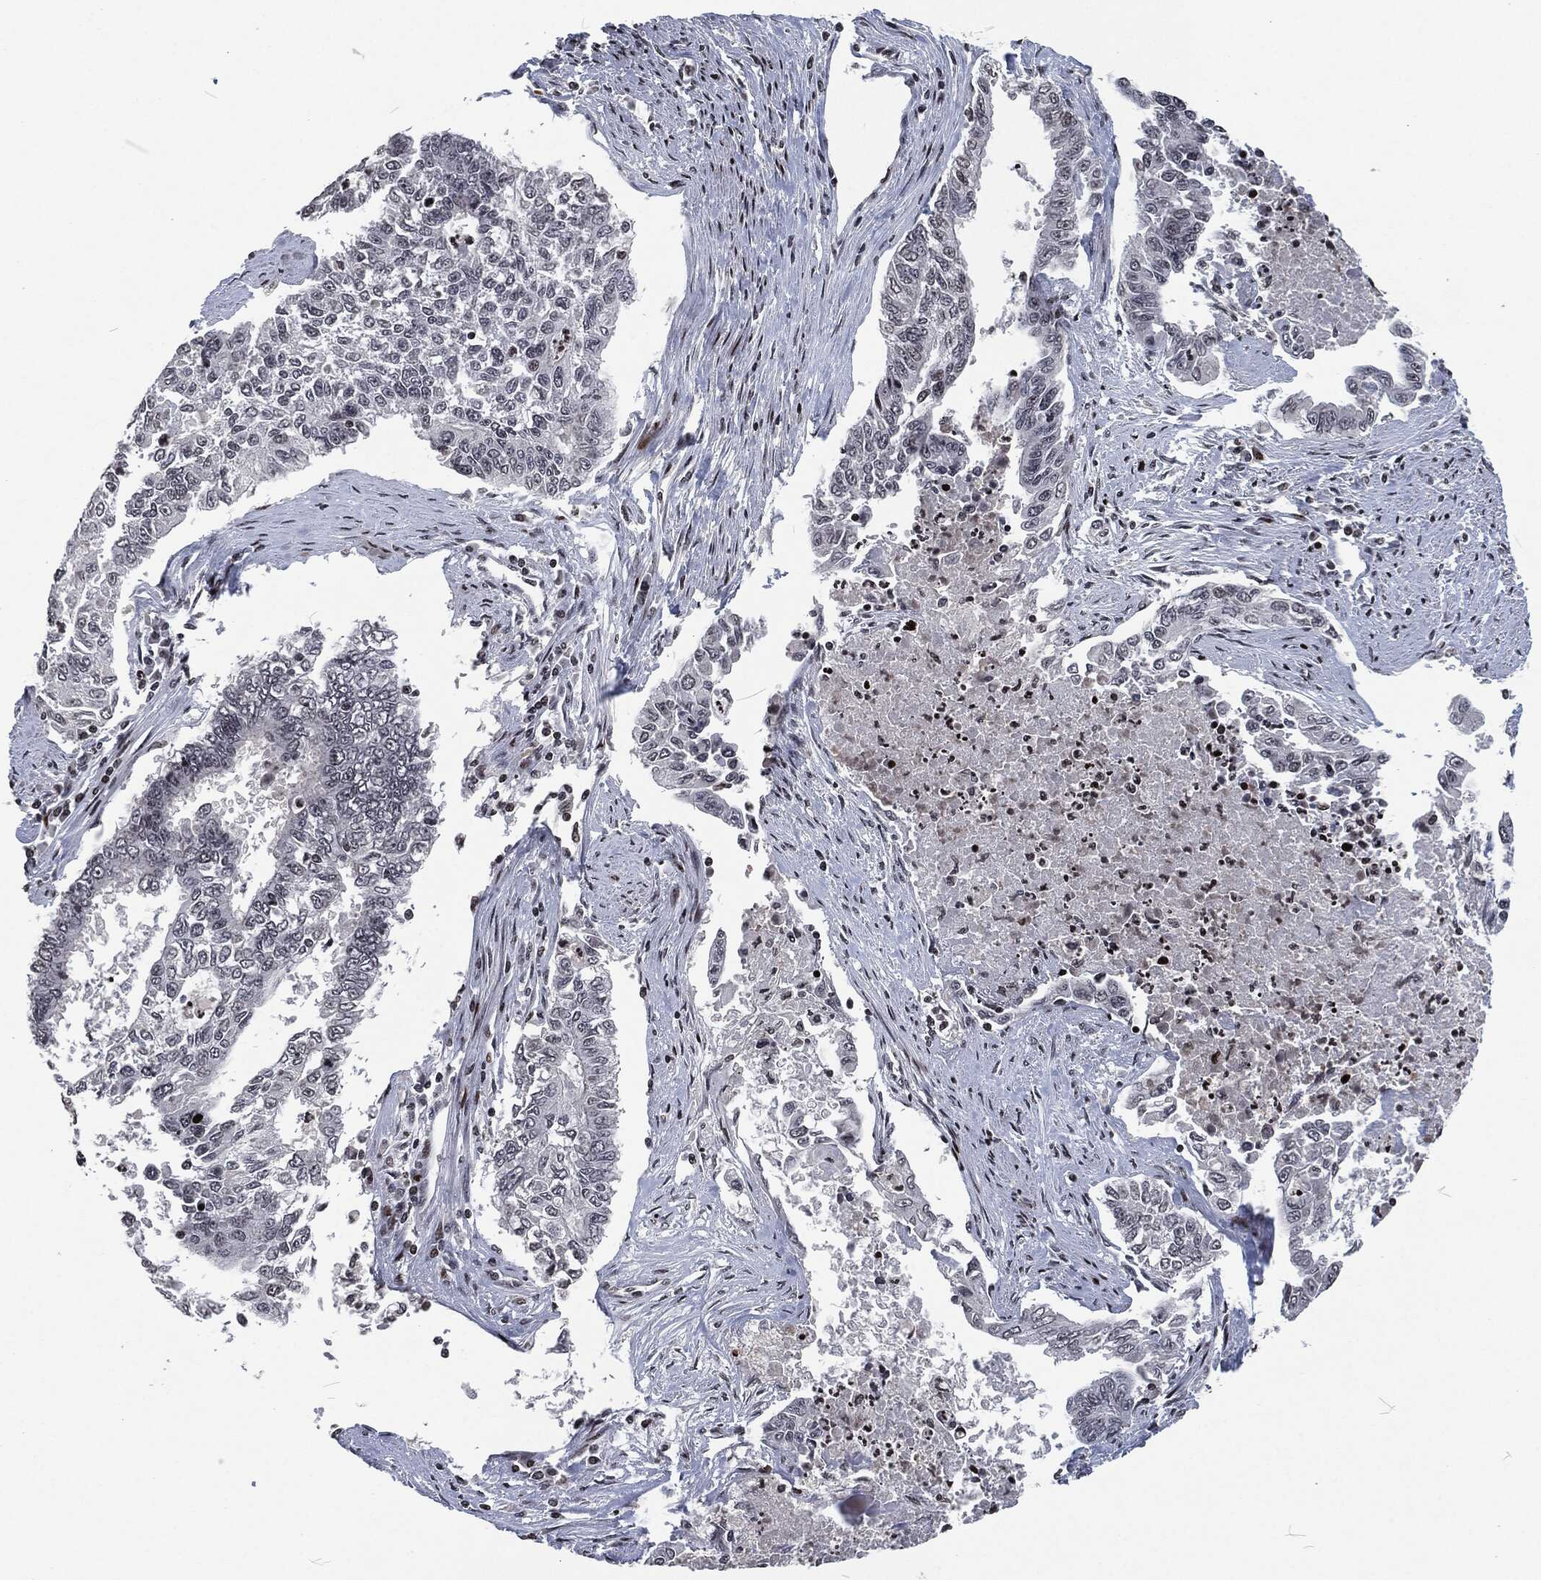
{"staining": {"intensity": "negative", "quantity": "none", "location": "none"}, "tissue": "endometrial cancer", "cell_type": "Tumor cells", "image_type": "cancer", "snomed": [{"axis": "morphology", "description": "Adenocarcinoma, NOS"}, {"axis": "topography", "description": "Uterus"}], "caption": "A photomicrograph of adenocarcinoma (endometrial) stained for a protein shows no brown staining in tumor cells. (Brightfield microscopy of DAB (3,3'-diaminobenzidine) IHC at high magnification).", "gene": "EGFR", "patient": {"sex": "female", "age": 59}}